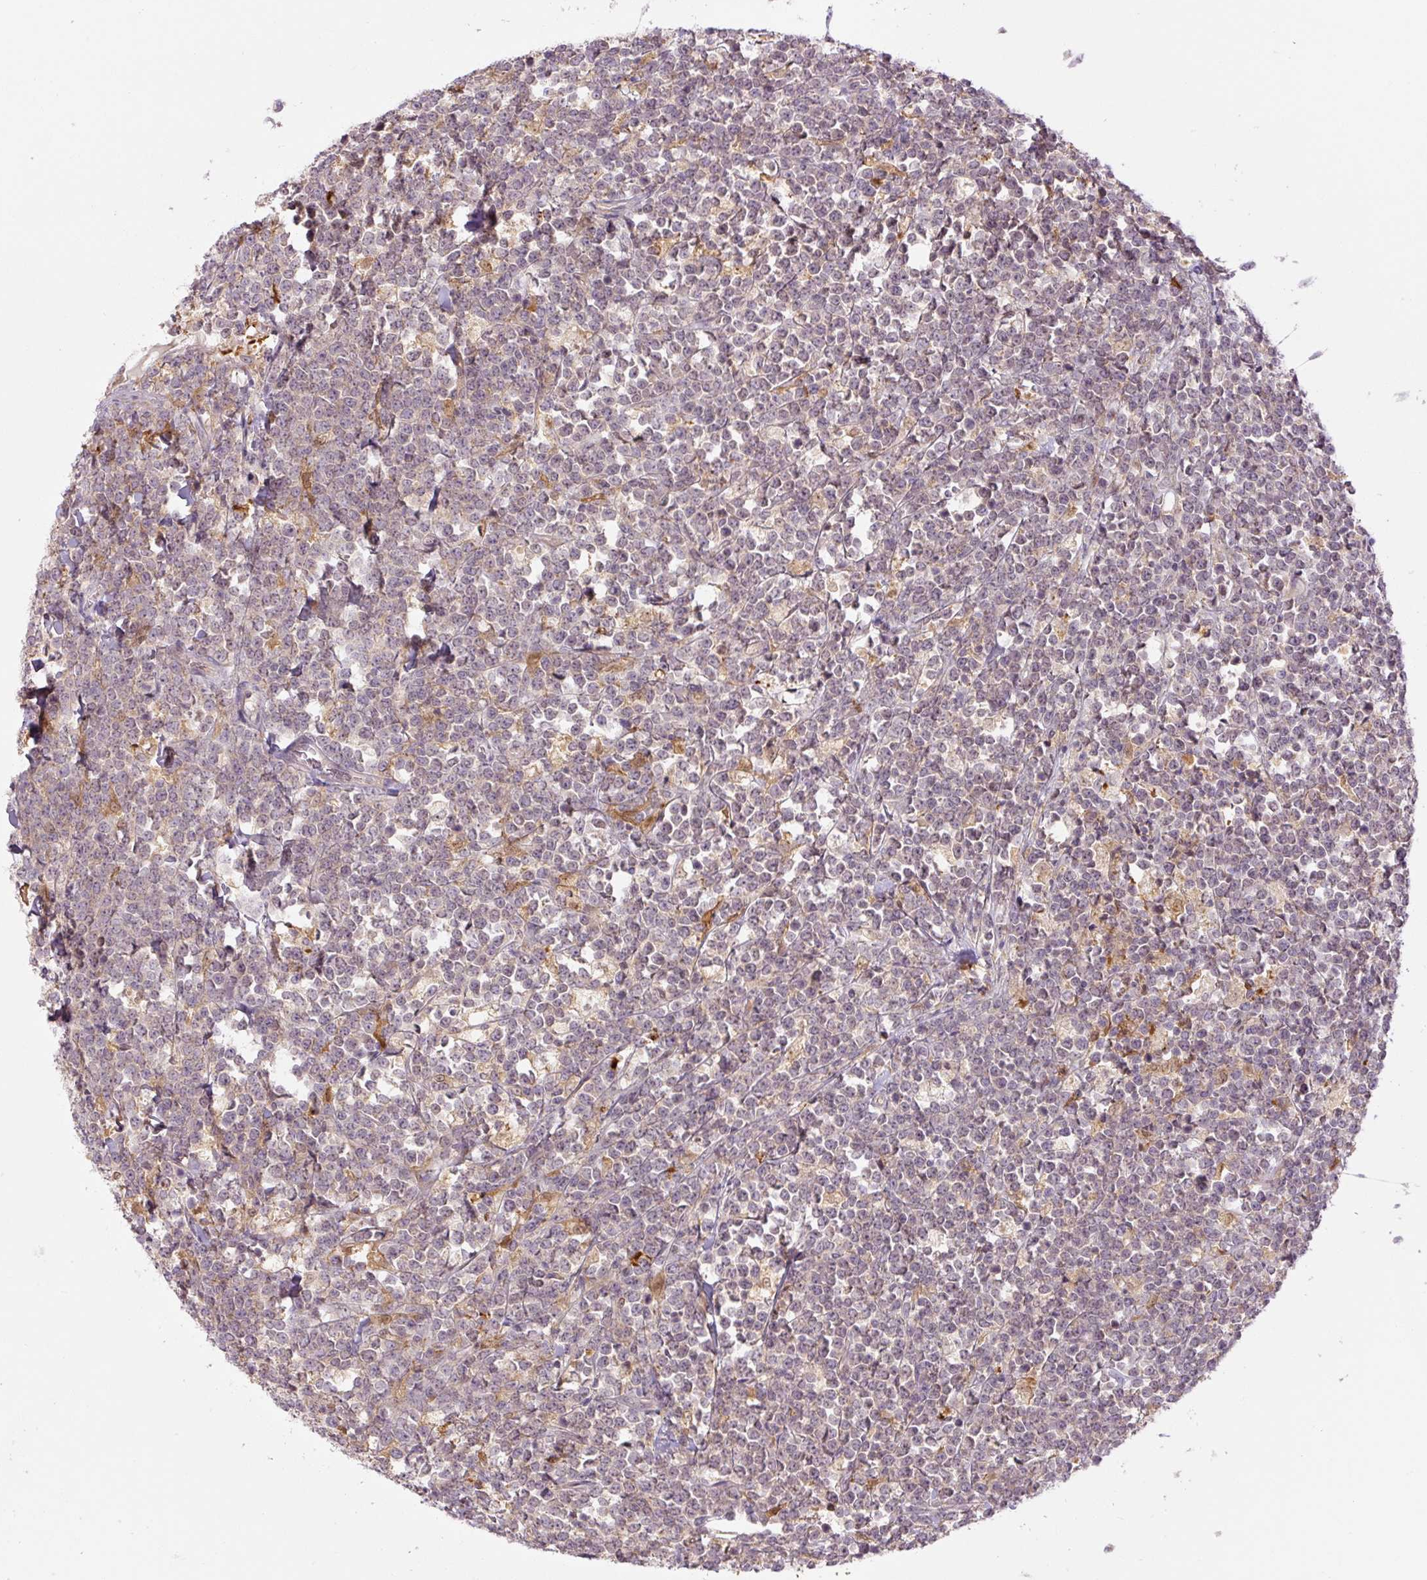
{"staining": {"intensity": "negative", "quantity": "none", "location": "none"}, "tissue": "lymphoma", "cell_type": "Tumor cells", "image_type": "cancer", "snomed": [{"axis": "morphology", "description": "Malignant lymphoma, non-Hodgkin's type, High grade"}, {"axis": "topography", "description": "Small intestine"}, {"axis": "topography", "description": "Colon"}], "caption": "IHC of human malignant lymphoma, non-Hodgkin's type (high-grade) displays no staining in tumor cells. (DAB immunohistochemistry, high magnification).", "gene": "SPSB2", "patient": {"sex": "male", "age": 8}}